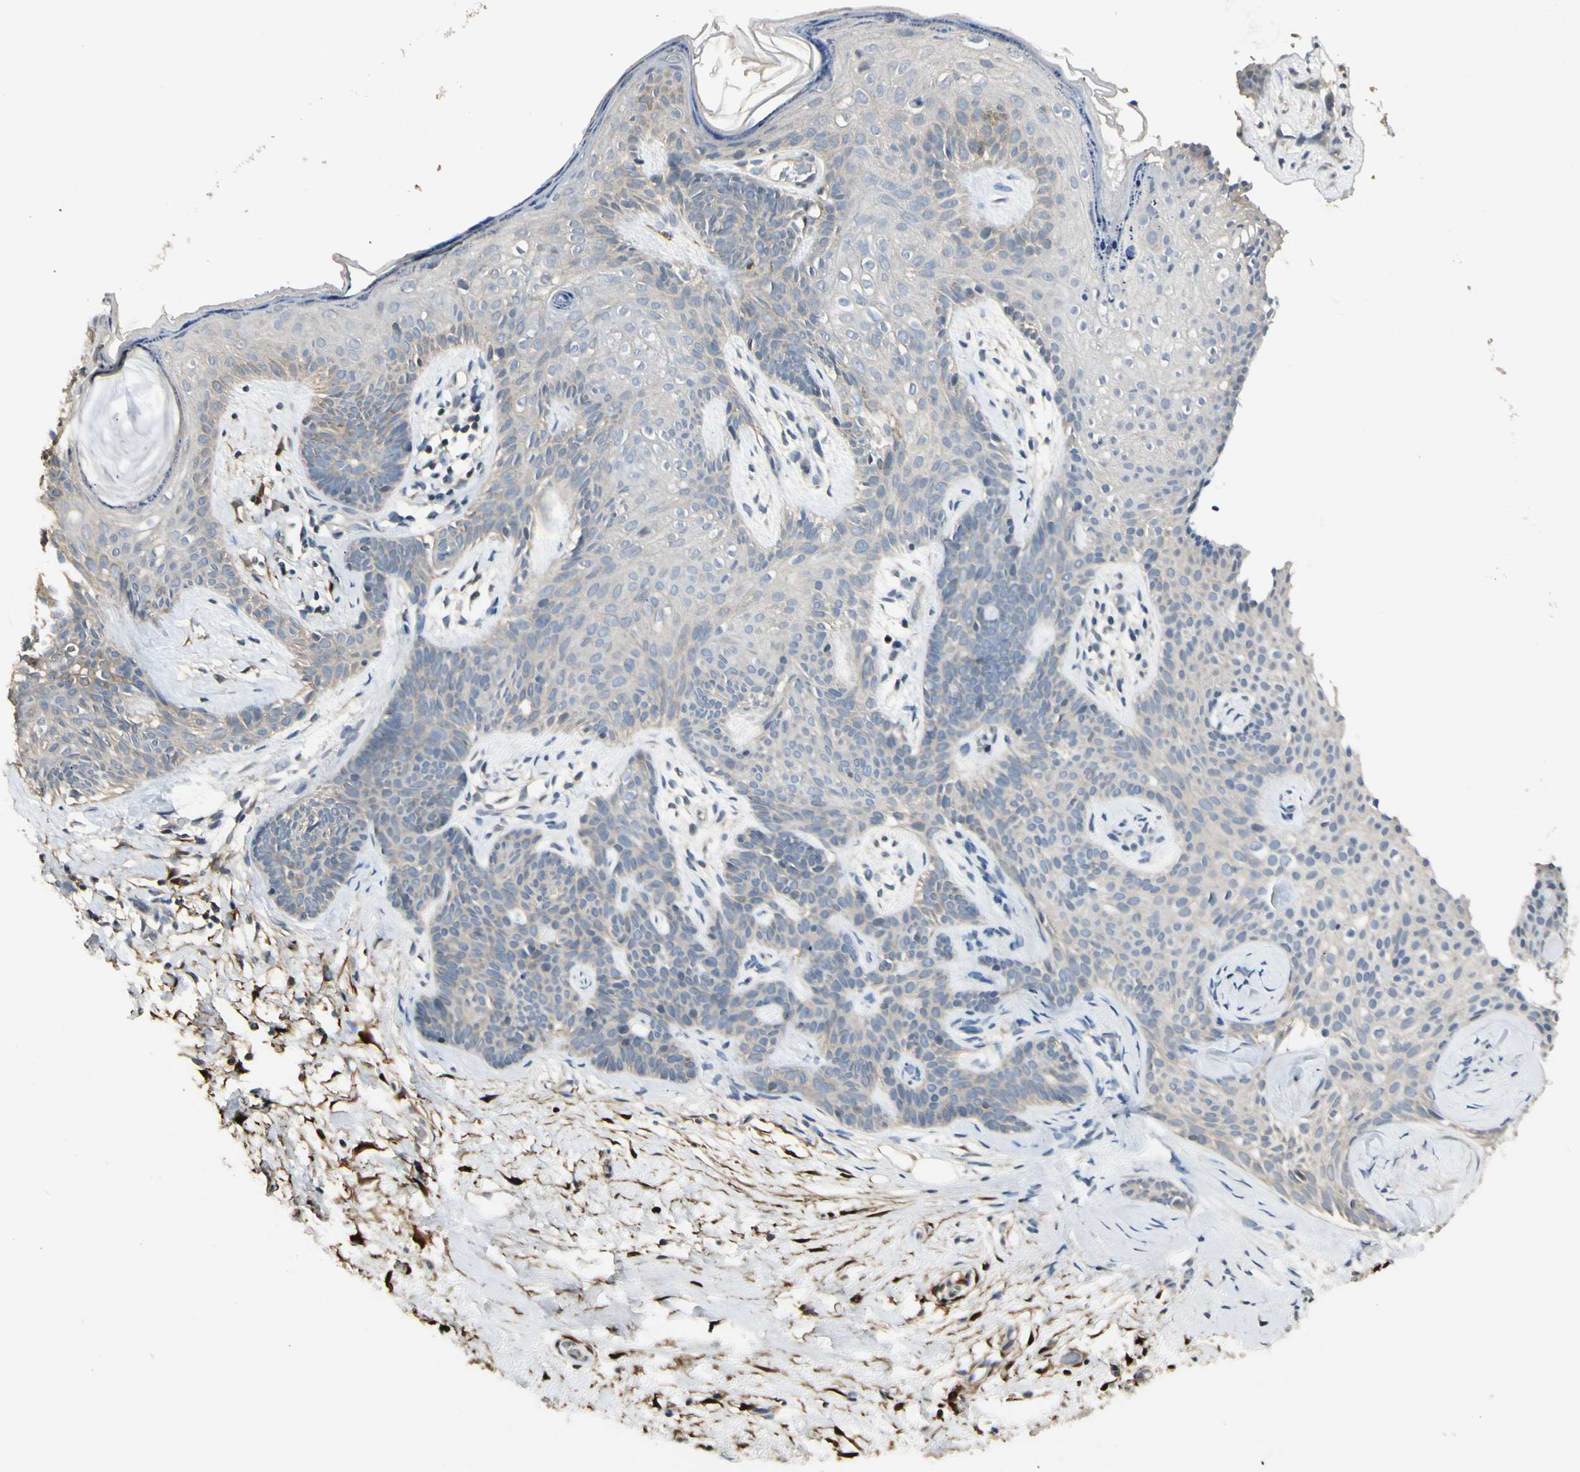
{"staining": {"intensity": "weak", "quantity": "<25%", "location": "cytoplasmic/membranous"}, "tissue": "skin cancer", "cell_type": "Tumor cells", "image_type": "cancer", "snomed": [{"axis": "morphology", "description": "Developmental malformation"}, {"axis": "morphology", "description": "Basal cell carcinoma"}, {"axis": "topography", "description": "Skin"}], "caption": "Skin cancer (basal cell carcinoma) was stained to show a protein in brown. There is no significant positivity in tumor cells.", "gene": "GNE", "patient": {"sex": "female", "age": 62}}